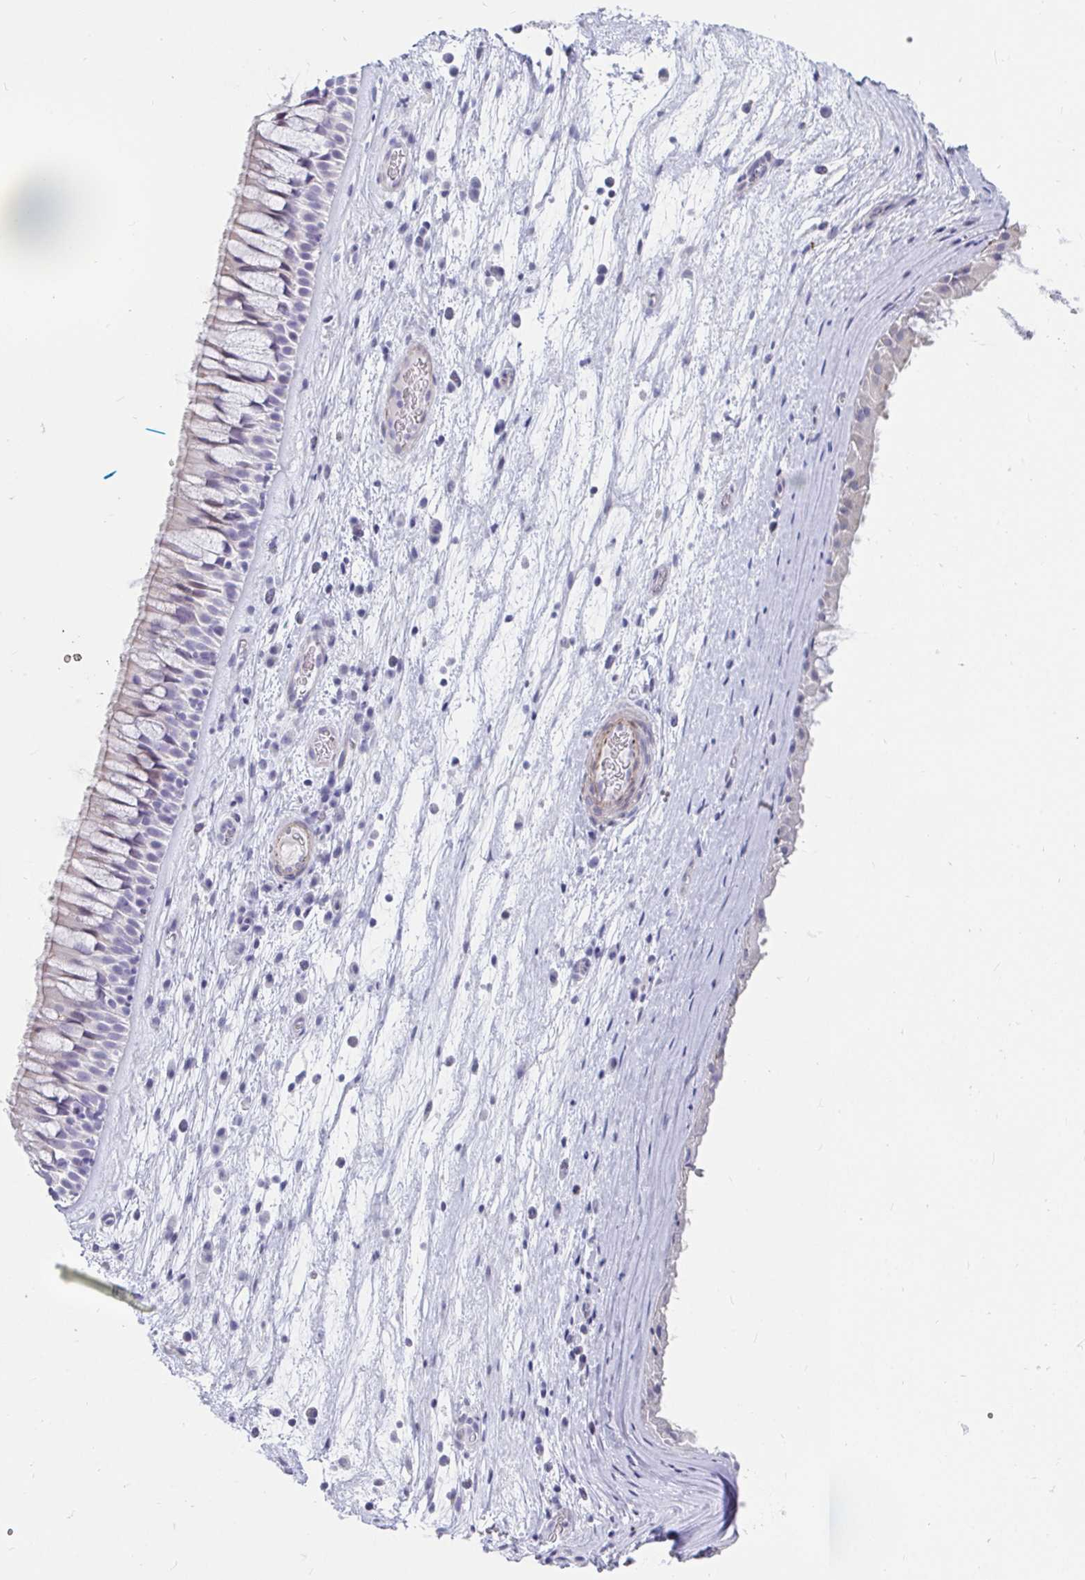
{"staining": {"intensity": "negative", "quantity": "none", "location": "none"}, "tissue": "nasopharynx", "cell_type": "Respiratory epithelial cells", "image_type": "normal", "snomed": [{"axis": "morphology", "description": "Normal tissue, NOS"}, {"axis": "topography", "description": "Nasopharynx"}], "caption": "Immunohistochemistry micrograph of unremarkable human nasopharynx stained for a protein (brown), which reveals no positivity in respiratory epithelial cells.", "gene": "ZFP82", "patient": {"sex": "male", "age": 74}}